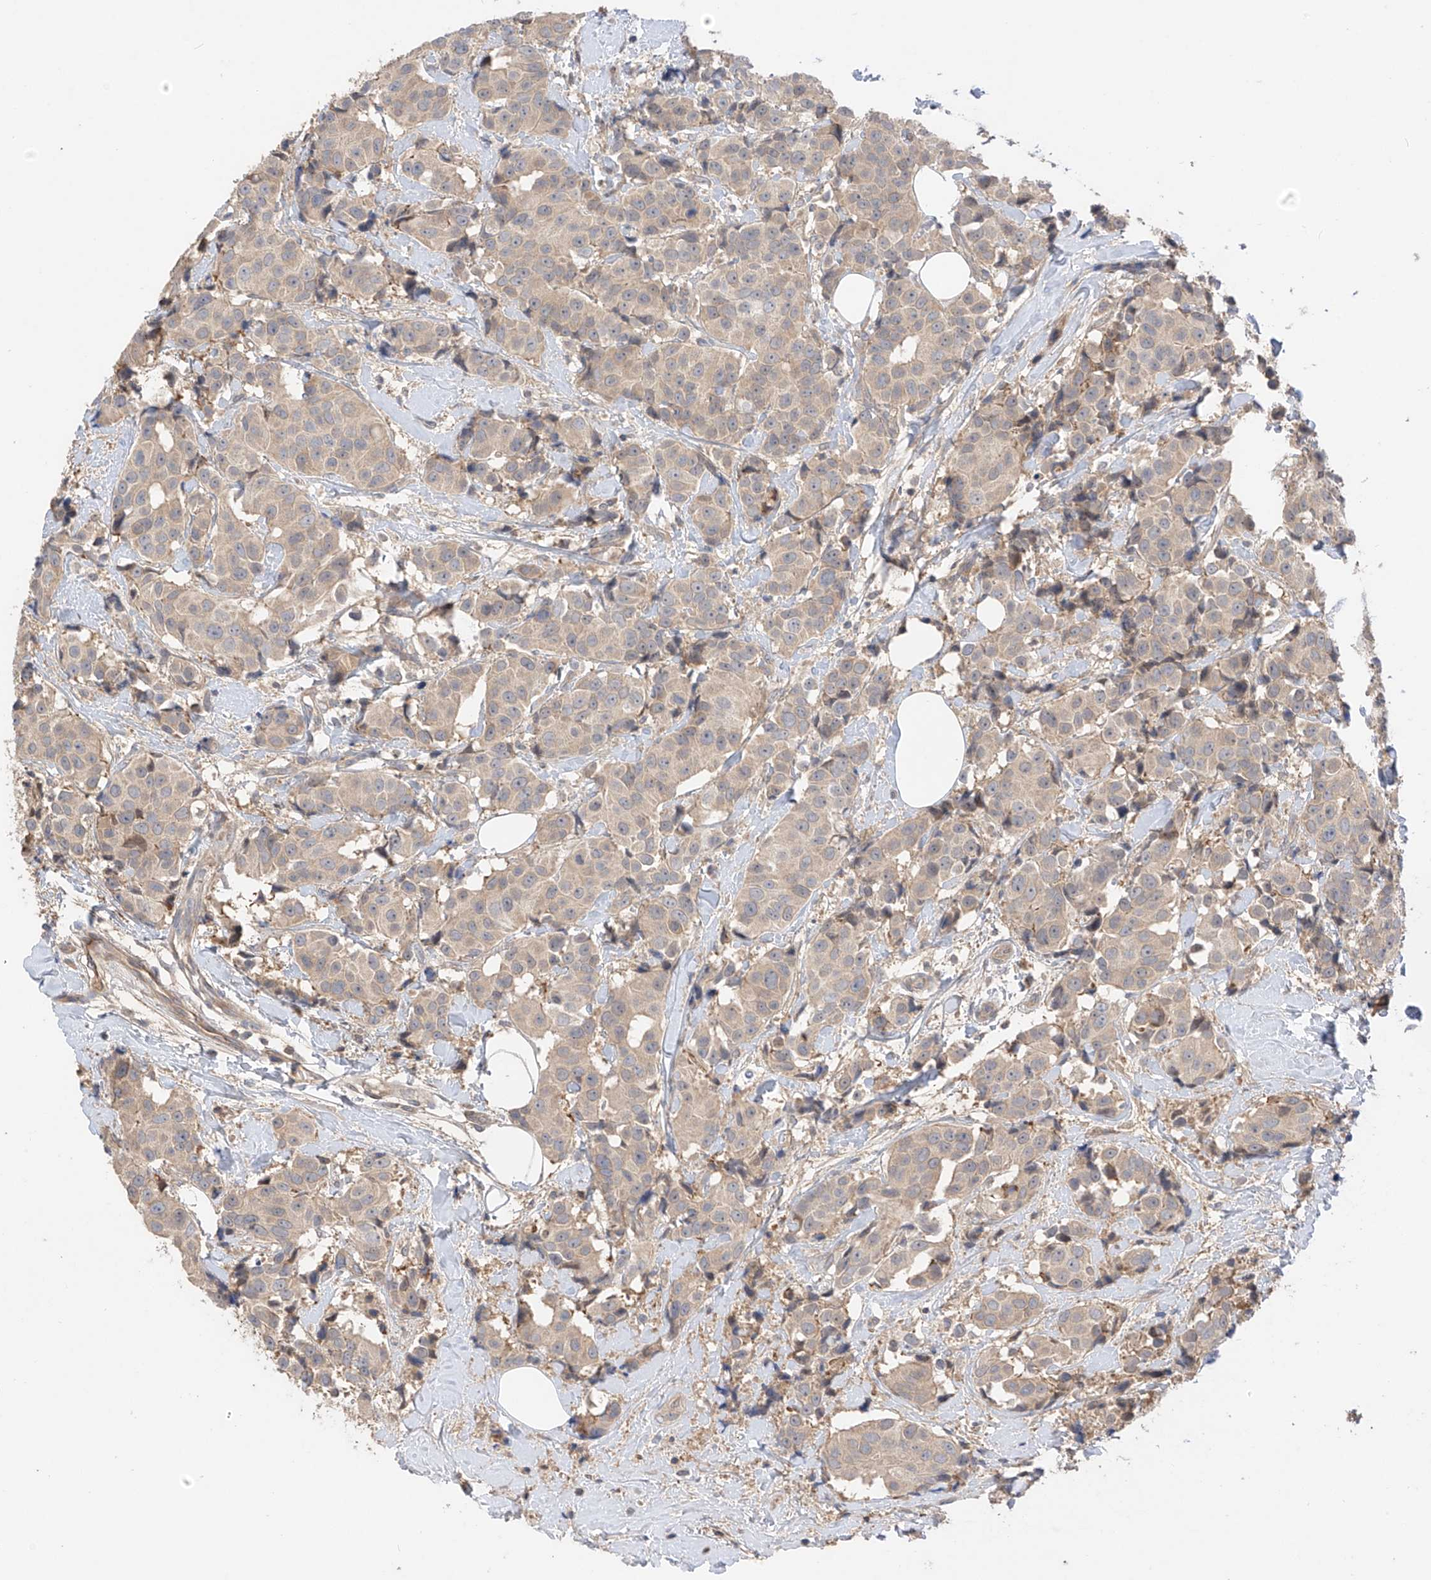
{"staining": {"intensity": "weak", "quantity": "25%-75%", "location": "cytoplasmic/membranous"}, "tissue": "breast cancer", "cell_type": "Tumor cells", "image_type": "cancer", "snomed": [{"axis": "morphology", "description": "Normal tissue, NOS"}, {"axis": "morphology", "description": "Duct carcinoma"}, {"axis": "topography", "description": "Breast"}], "caption": "Invasive ductal carcinoma (breast) stained for a protein (brown) demonstrates weak cytoplasmic/membranous positive staining in about 25%-75% of tumor cells.", "gene": "CACNA2D4", "patient": {"sex": "female", "age": 39}}